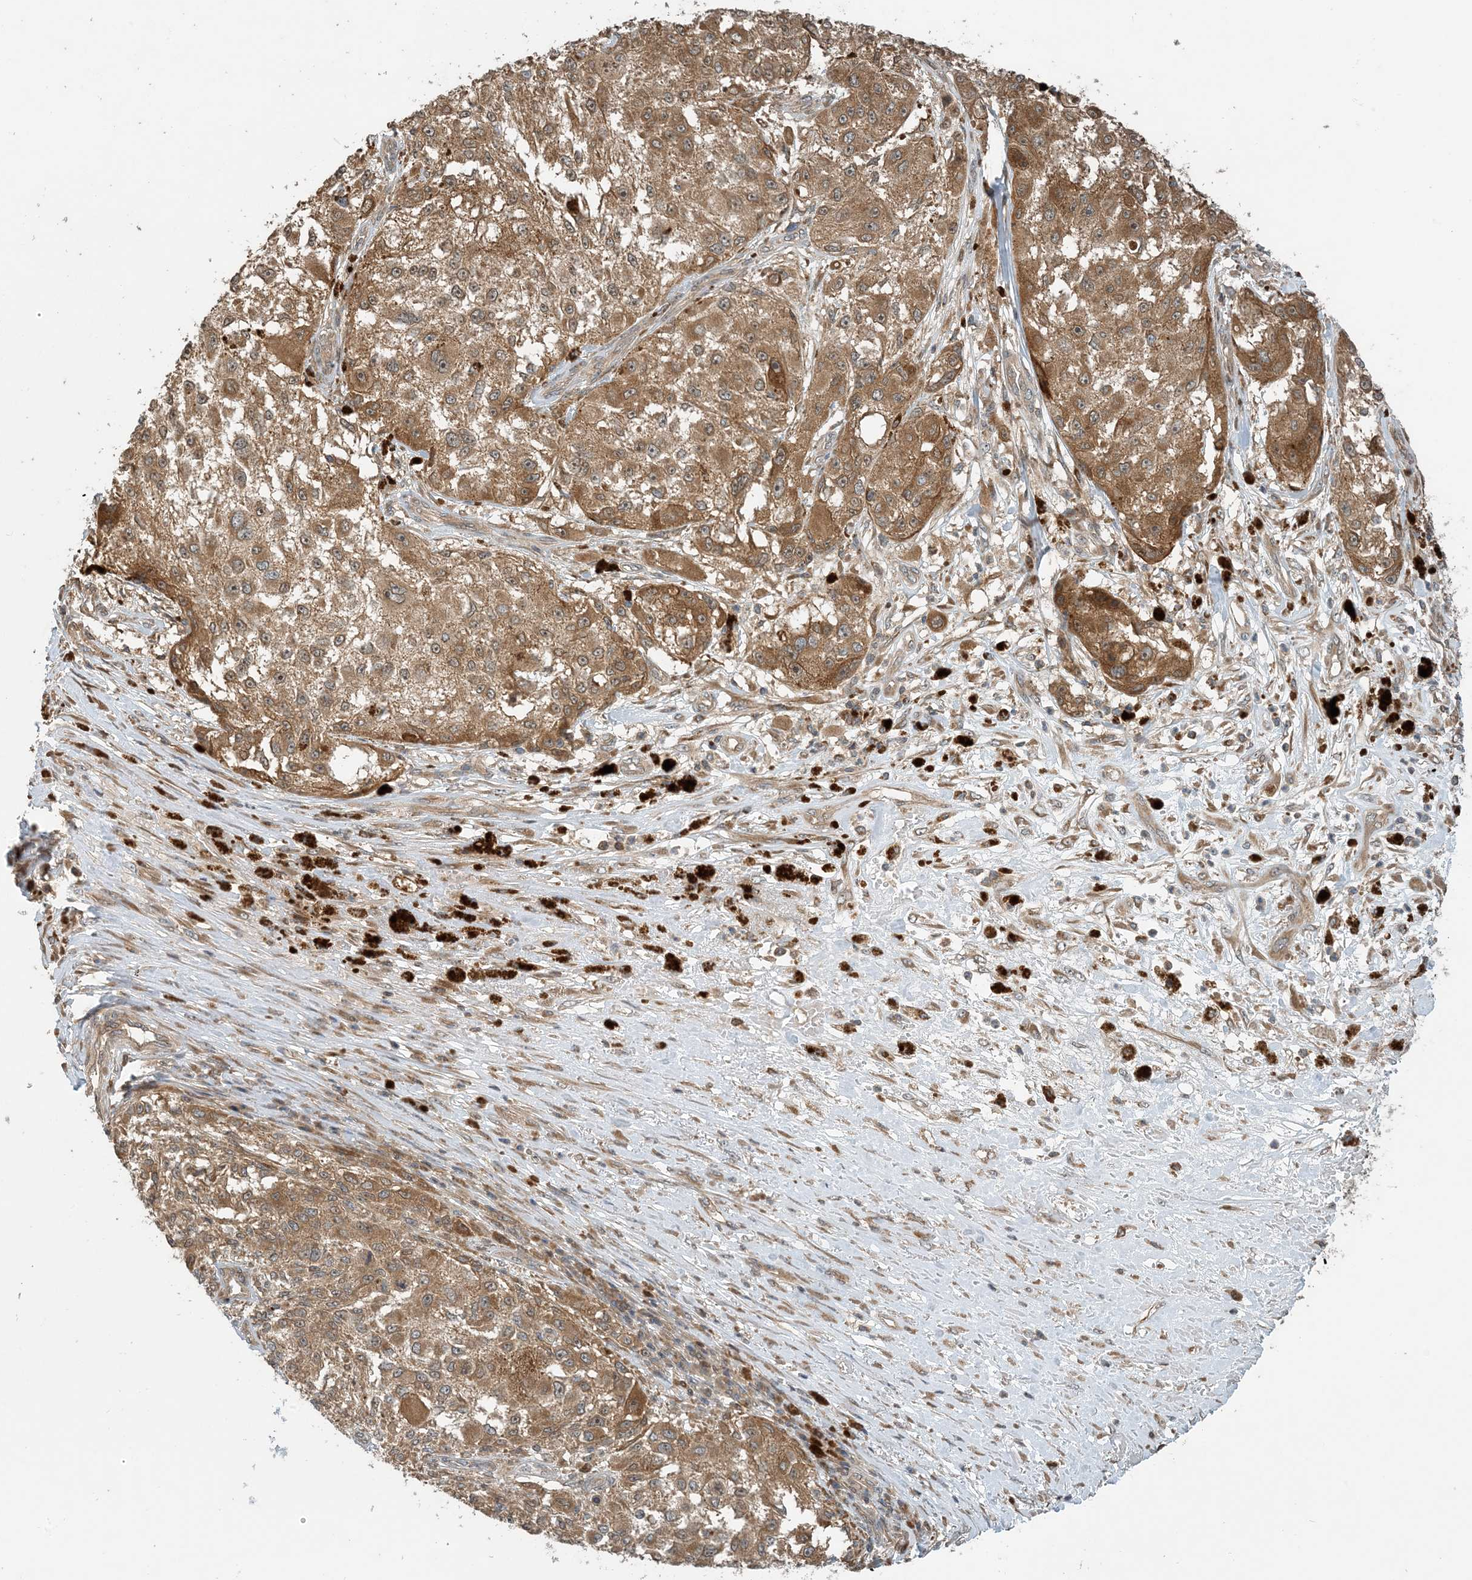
{"staining": {"intensity": "moderate", "quantity": ">75%", "location": "cytoplasmic/membranous"}, "tissue": "melanoma", "cell_type": "Tumor cells", "image_type": "cancer", "snomed": [{"axis": "morphology", "description": "Necrosis, NOS"}, {"axis": "morphology", "description": "Malignant melanoma, NOS"}, {"axis": "topography", "description": "Skin"}], "caption": "Malignant melanoma stained with a protein marker exhibits moderate staining in tumor cells.", "gene": "ZBTB3", "patient": {"sex": "female", "age": 87}}